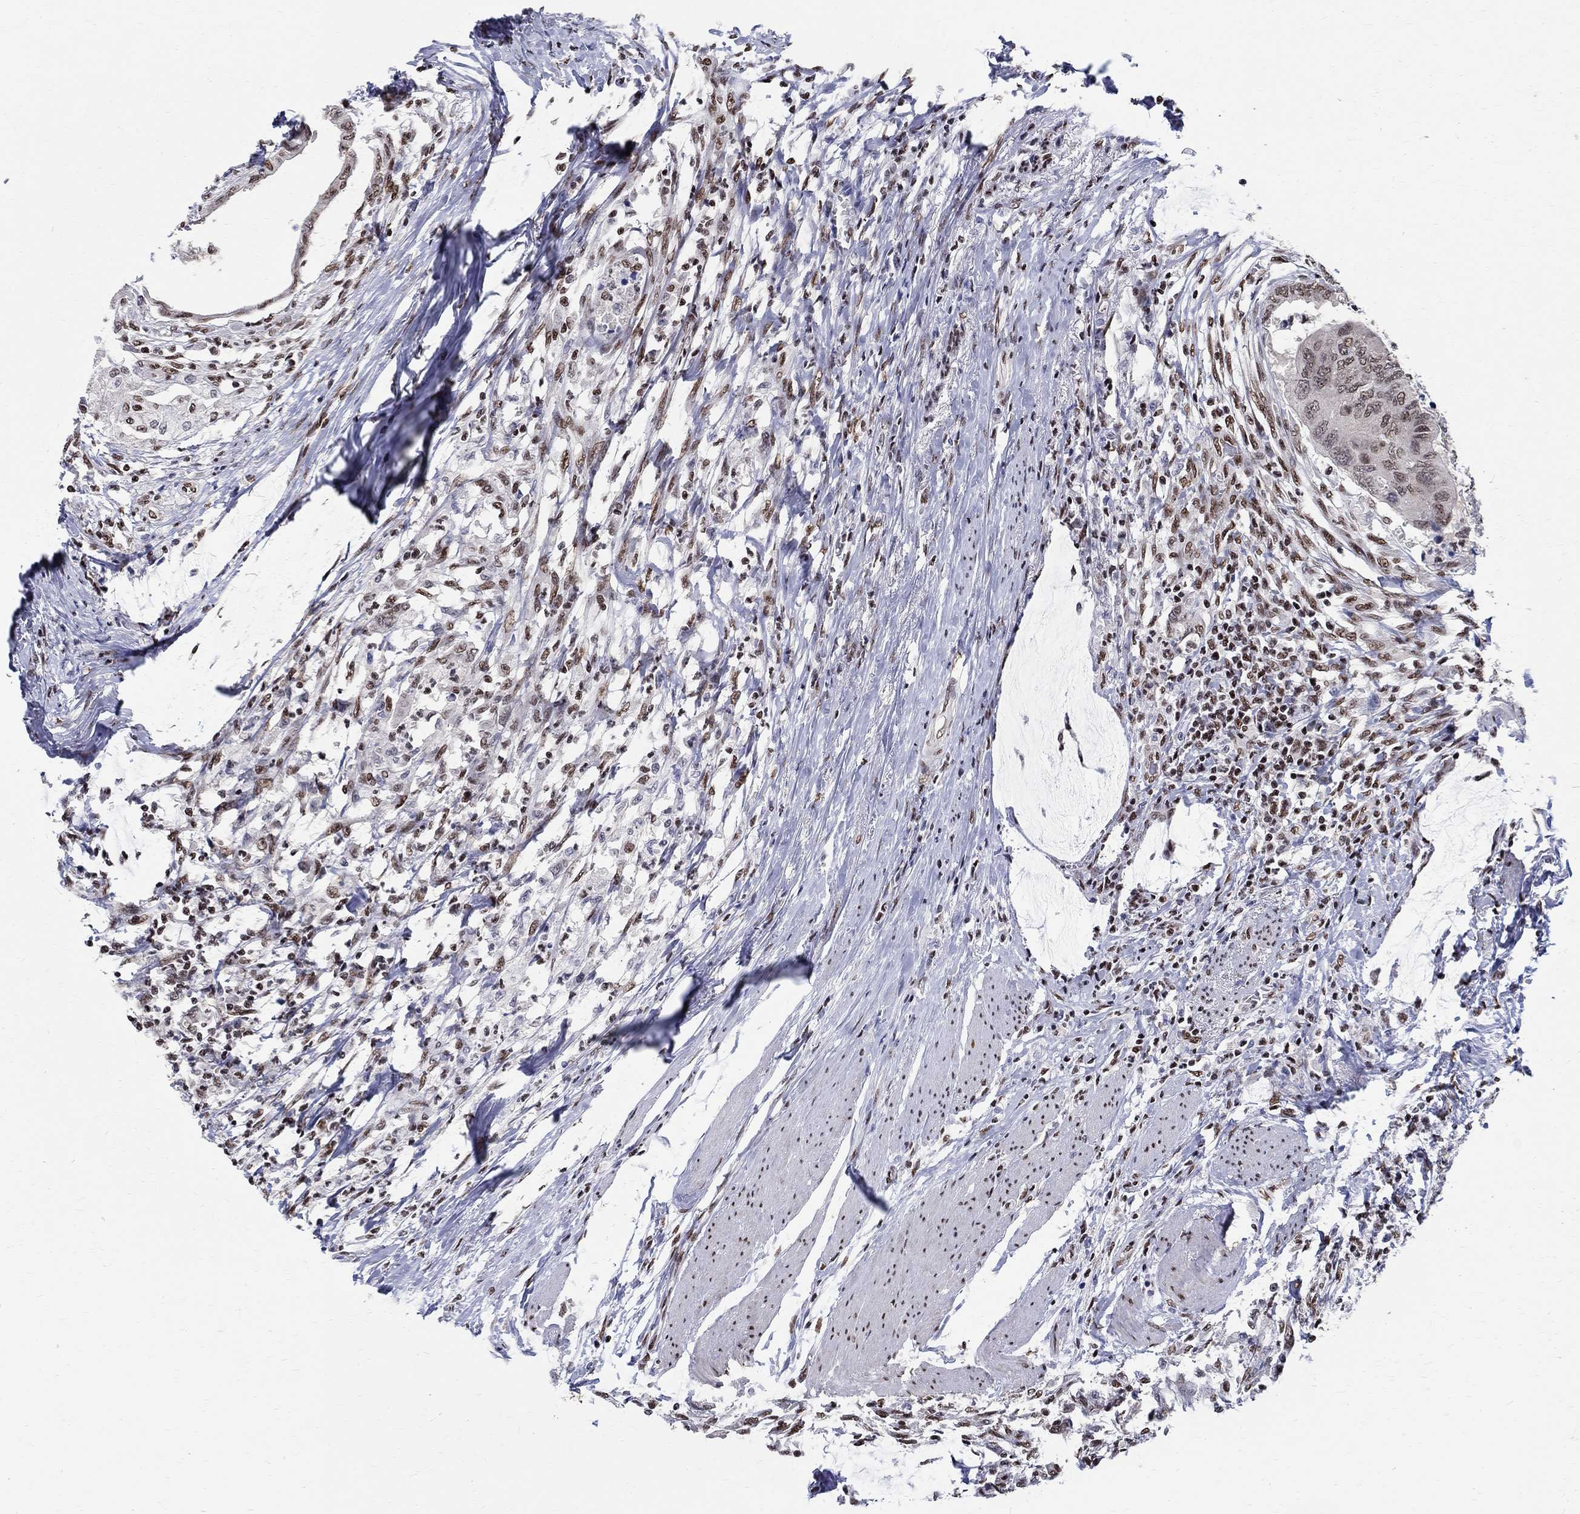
{"staining": {"intensity": "weak", "quantity": "25%-75%", "location": "nuclear"}, "tissue": "colorectal cancer", "cell_type": "Tumor cells", "image_type": "cancer", "snomed": [{"axis": "morphology", "description": "Normal tissue, NOS"}, {"axis": "morphology", "description": "Adenocarcinoma, NOS"}, {"axis": "topography", "description": "Rectum"}, {"axis": "topography", "description": "Peripheral nerve tissue"}], "caption": "A micrograph of adenocarcinoma (colorectal) stained for a protein reveals weak nuclear brown staining in tumor cells.", "gene": "FBXO16", "patient": {"sex": "male", "age": 92}}